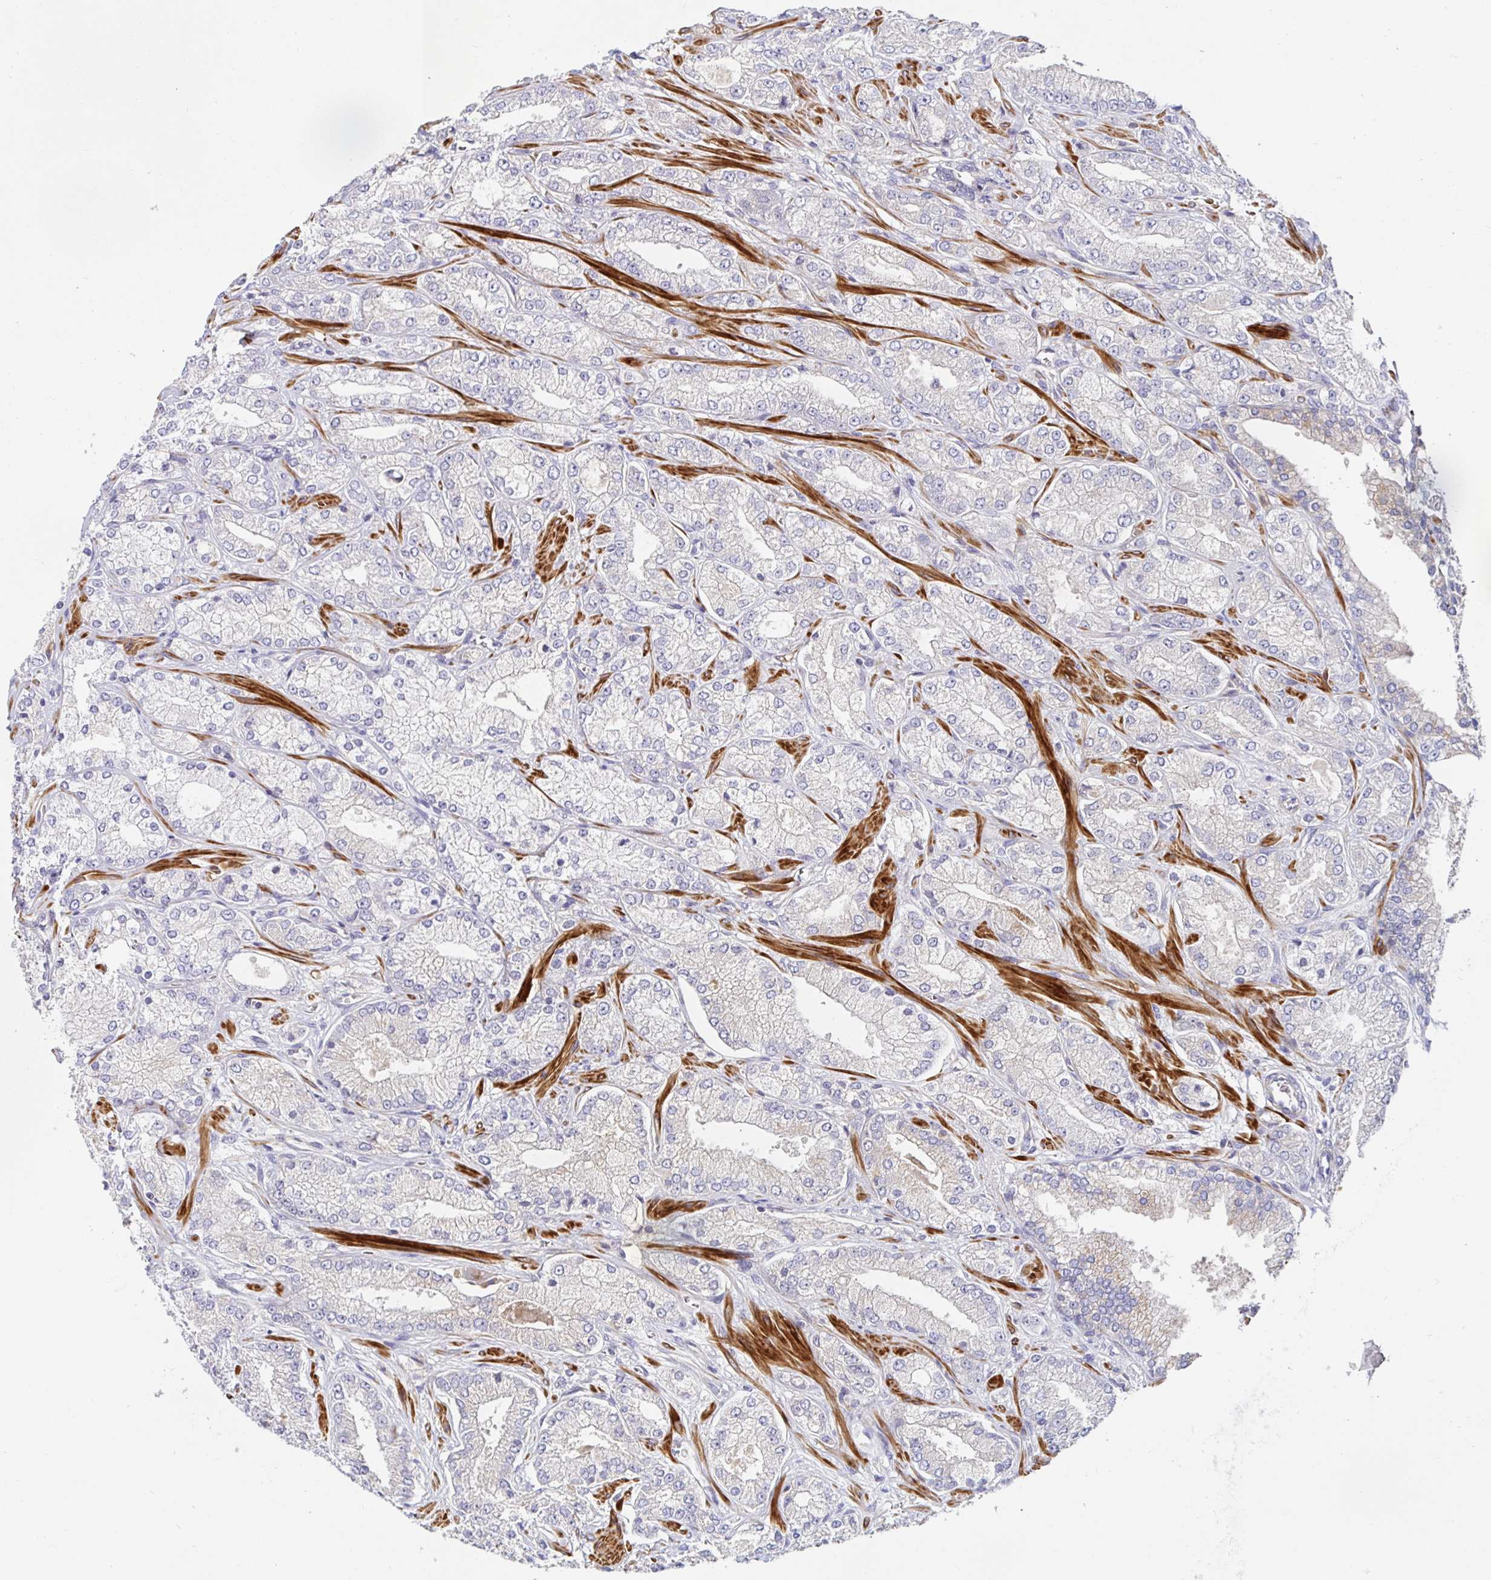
{"staining": {"intensity": "weak", "quantity": "<25%", "location": "cytoplasmic/membranous"}, "tissue": "prostate cancer", "cell_type": "Tumor cells", "image_type": "cancer", "snomed": [{"axis": "morphology", "description": "Normal tissue, NOS"}, {"axis": "morphology", "description": "Adenocarcinoma, High grade"}, {"axis": "topography", "description": "Prostate"}, {"axis": "topography", "description": "Peripheral nerve tissue"}], "caption": "Histopathology image shows no protein expression in tumor cells of adenocarcinoma (high-grade) (prostate) tissue. (DAB IHC, high magnification).", "gene": "METTL22", "patient": {"sex": "male", "age": 68}}